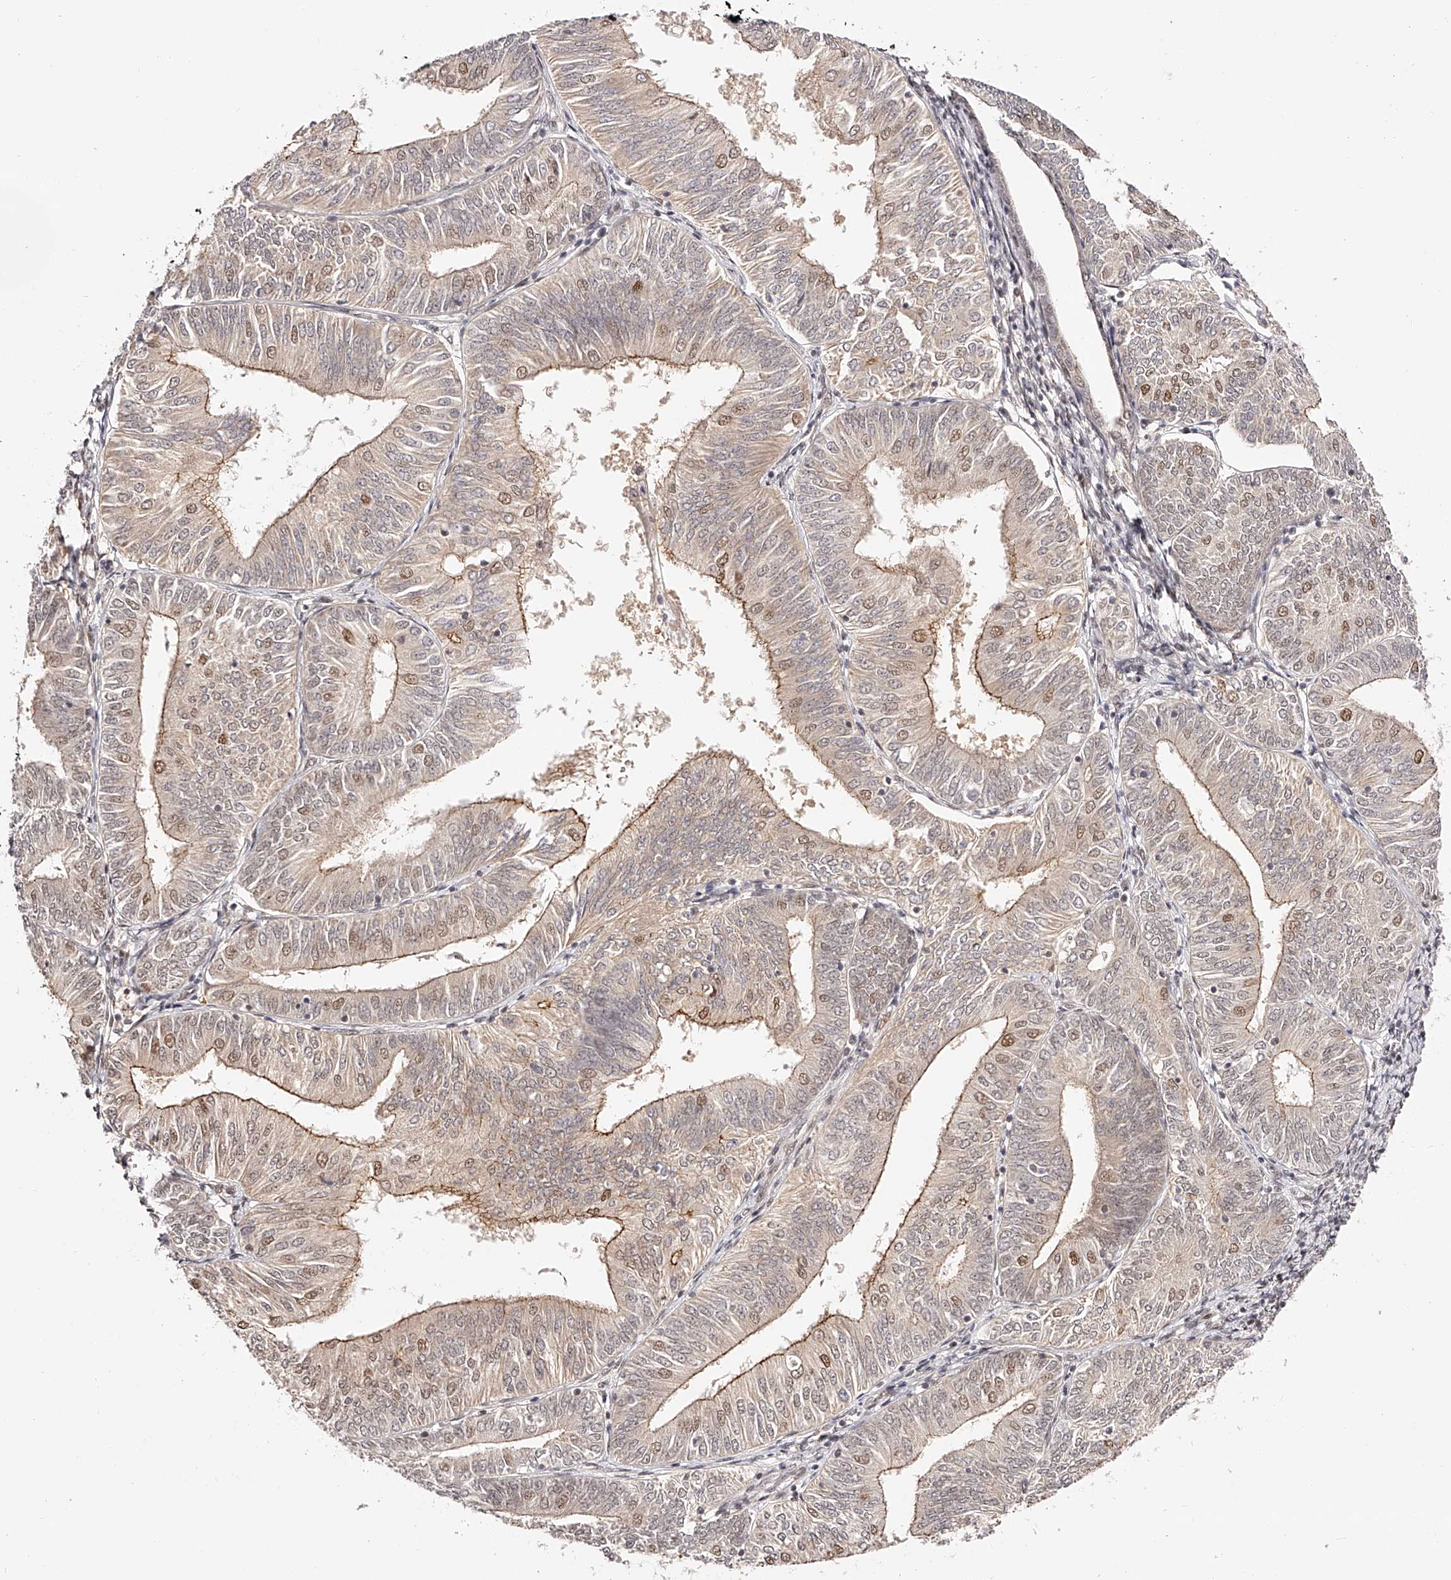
{"staining": {"intensity": "moderate", "quantity": "25%-75%", "location": "cytoplasmic/membranous,nuclear"}, "tissue": "endometrial cancer", "cell_type": "Tumor cells", "image_type": "cancer", "snomed": [{"axis": "morphology", "description": "Adenocarcinoma, NOS"}, {"axis": "topography", "description": "Endometrium"}], "caption": "DAB (3,3'-diaminobenzidine) immunohistochemical staining of human endometrial adenocarcinoma reveals moderate cytoplasmic/membranous and nuclear protein staining in about 25%-75% of tumor cells.", "gene": "USF3", "patient": {"sex": "female", "age": 58}}